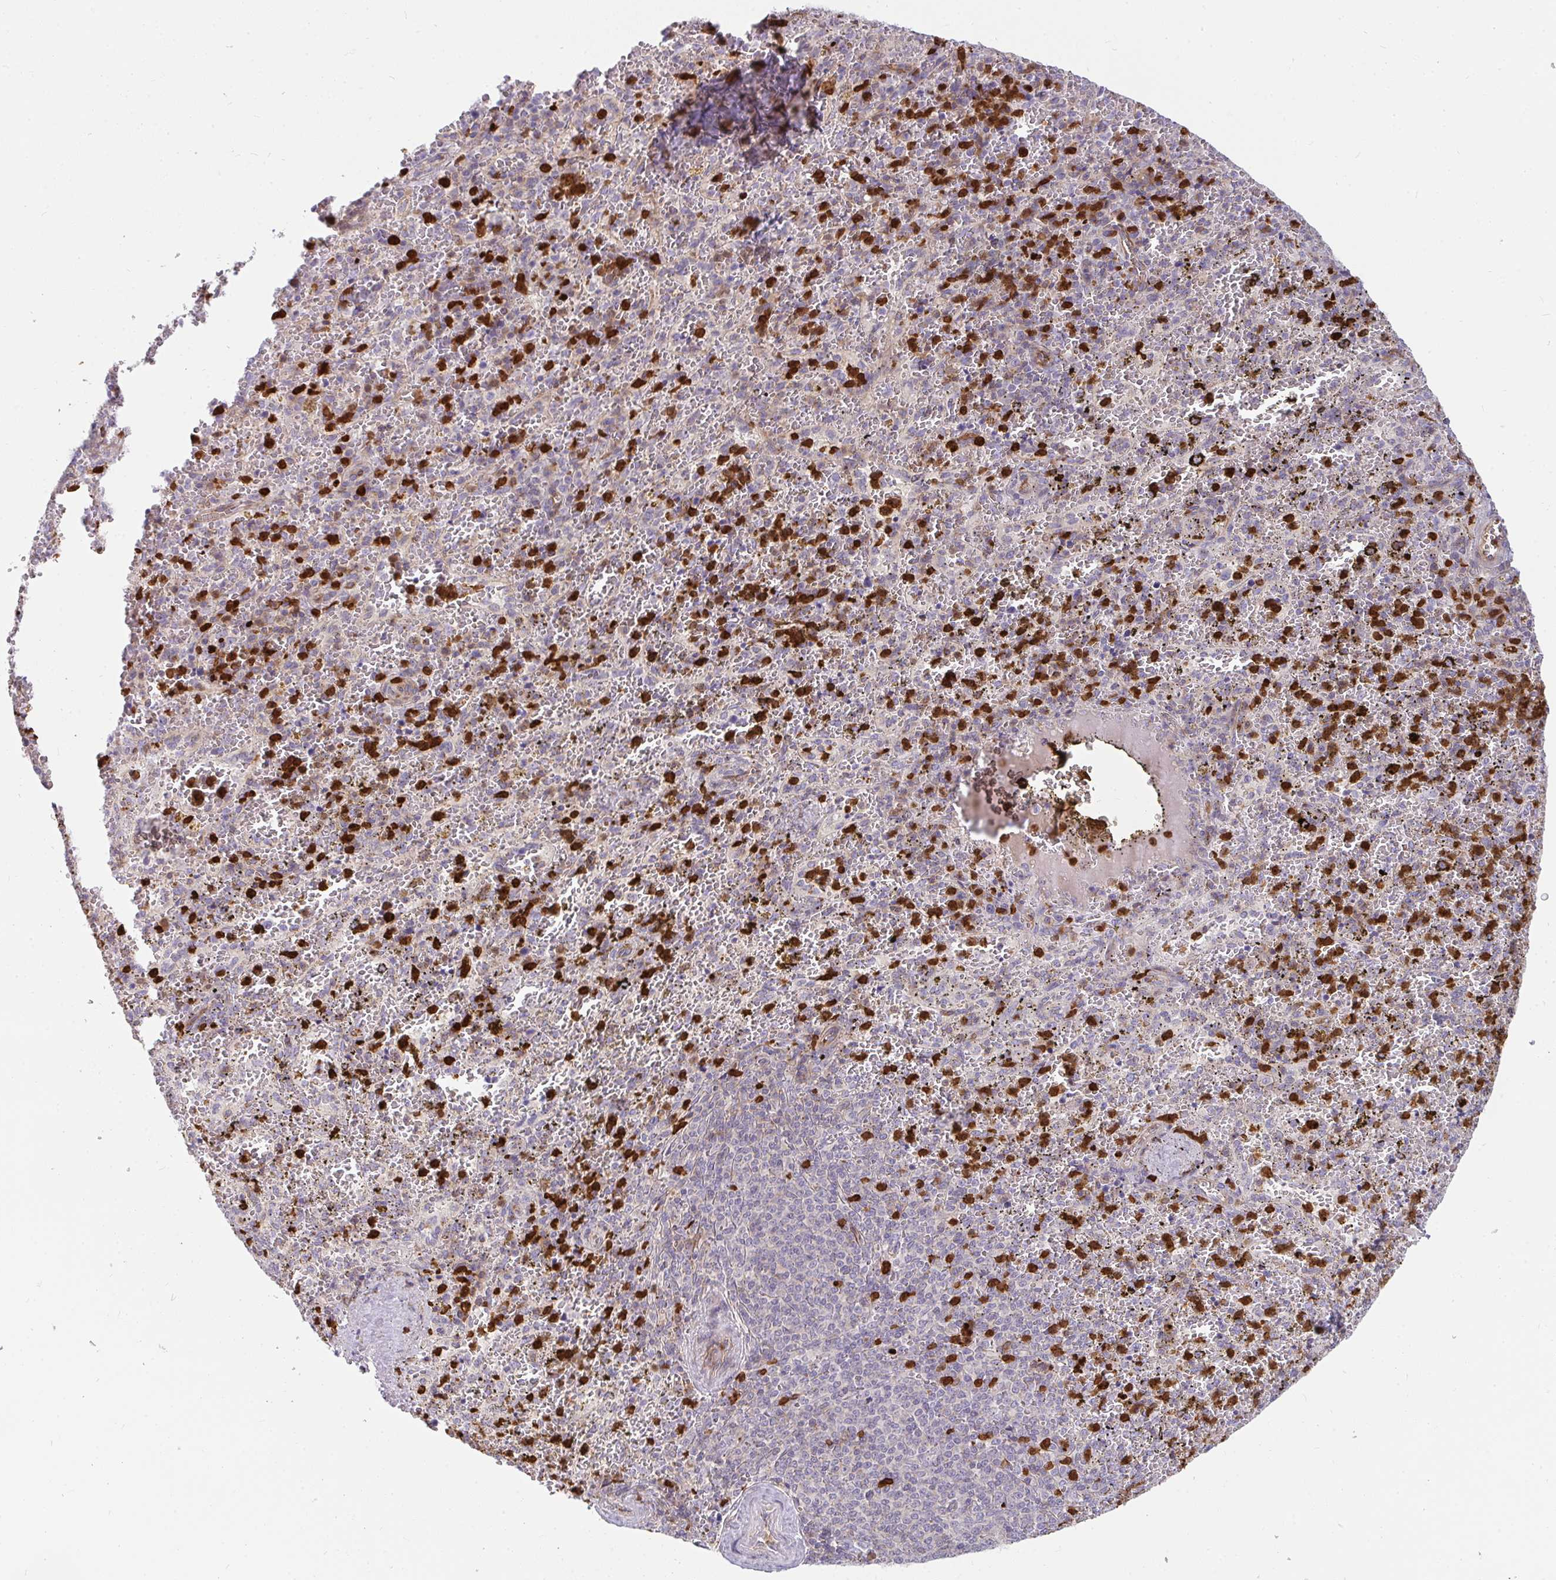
{"staining": {"intensity": "weak", "quantity": "<25%", "location": "cytoplasmic/membranous"}, "tissue": "spleen", "cell_type": "Cells in red pulp", "image_type": "normal", "snomed": [{"axis": "morphology", "description": "Normal tissue, NOS"}, {"axis": "topography", "description": "Spleen"}], "caption": "DAB immunohistochemical staining of unremarkable spleen displays no significant positivity in cells in red pulp. Brightfield microscopy of IHC stained with DAB (brown) and hematoxylin (blue), captured at high magnification.", "gene": "CSF3R", "patient": {"sex": "female", "age": 50}}